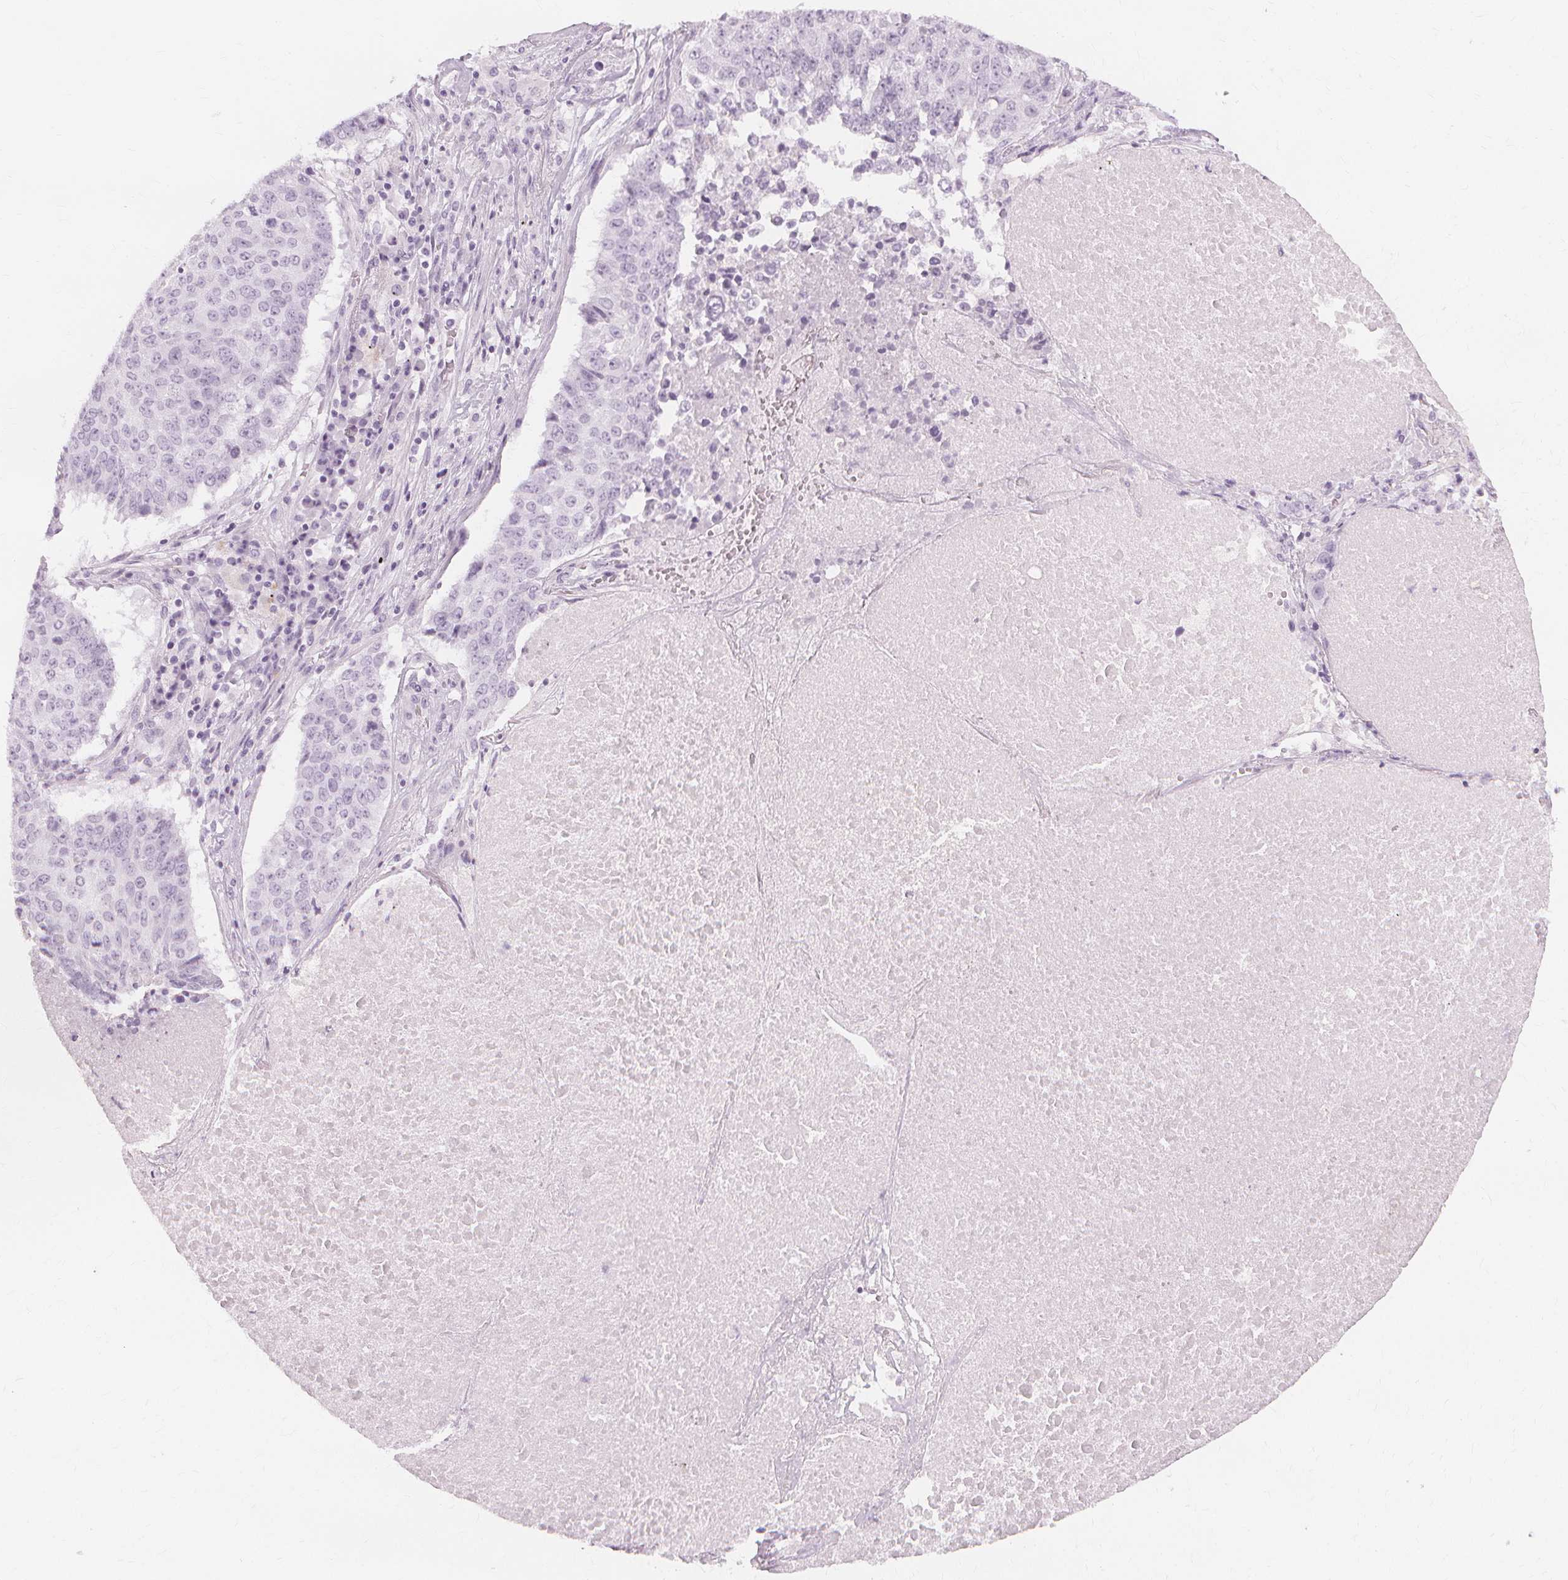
{"staining": {"intensity": "negative", "quantity": "none", "location": "none"}, "tissue": "lung cancer", "cell_type": "Tumor cells", "image_type": "cancer", "snomed": [{"axis": "morphology", "description": "Normal tissue, NOS"}, {"axis": "morphology", "description": "Squamous cell carcinoma, NOS"}, {"axis": "topography", "description": "Bronchus"}, {"axis": "topography", "description": "Lung"}], "caption": "Tumor cells are negative for brown protein staining in lung cancer (squamous cell carcinoma).", "gene": "TFF1", "patient": {"sex": "male", "age": 64}}